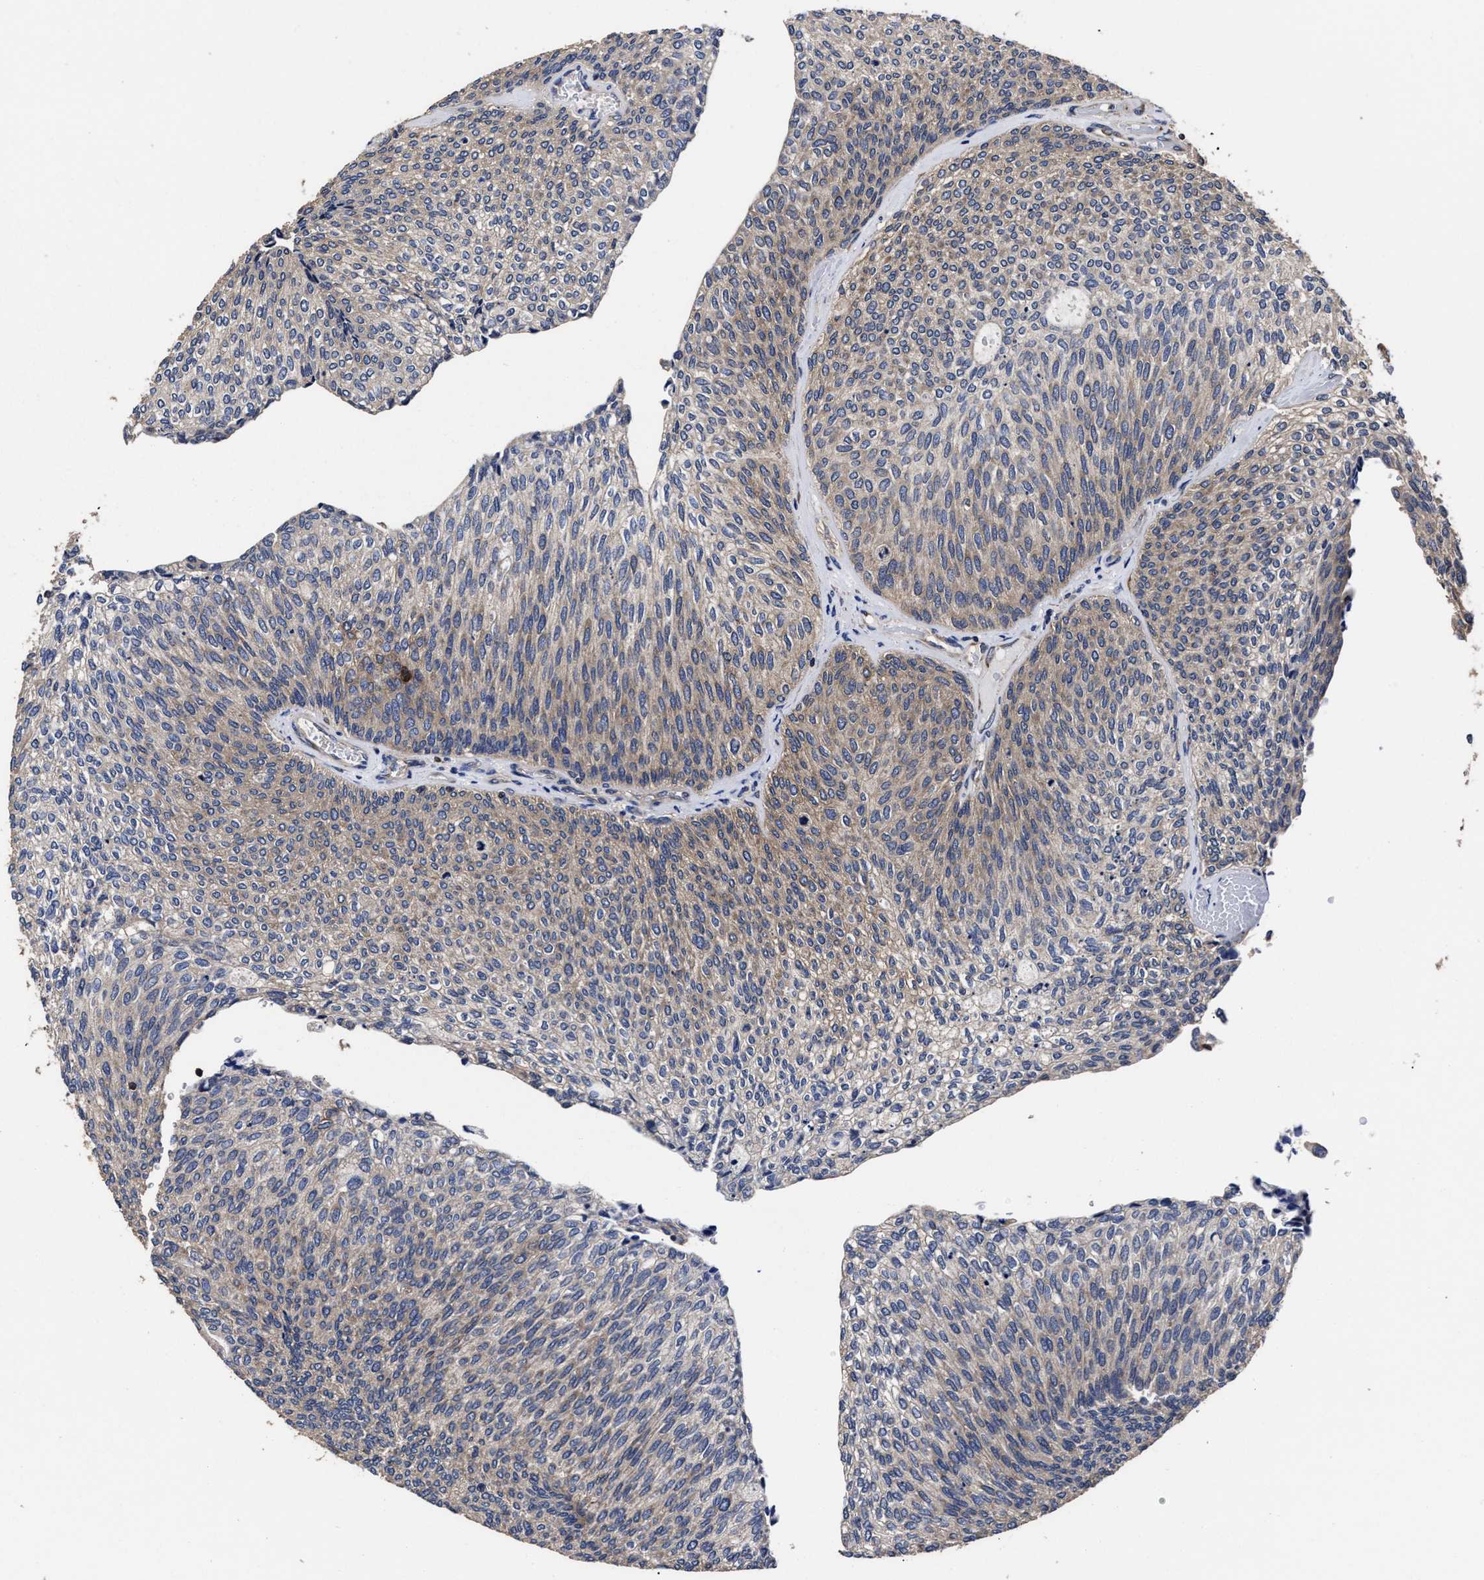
{"staining": {"intensity": "weak", "quantity": "25%-75%", "location": "cytoplasmic/membranous"}, "tissue": "urothelial cancer", "cell_type": "Tumor cells", "image_type": "cancer", "snomed": [{"axis": "morphology", "description": "Urothelial carcinoma, Low grade"}, {"axis": "topography", "description": "Urinary bladder"}], "caption": "The micrograph reveals a brown stain indicating the presence of a protein in the cytoplasmic/membranous of tumor cells in urothelial cancer.", "gene": "AVEN", "patient": {"sex": "female", "age": 79}}